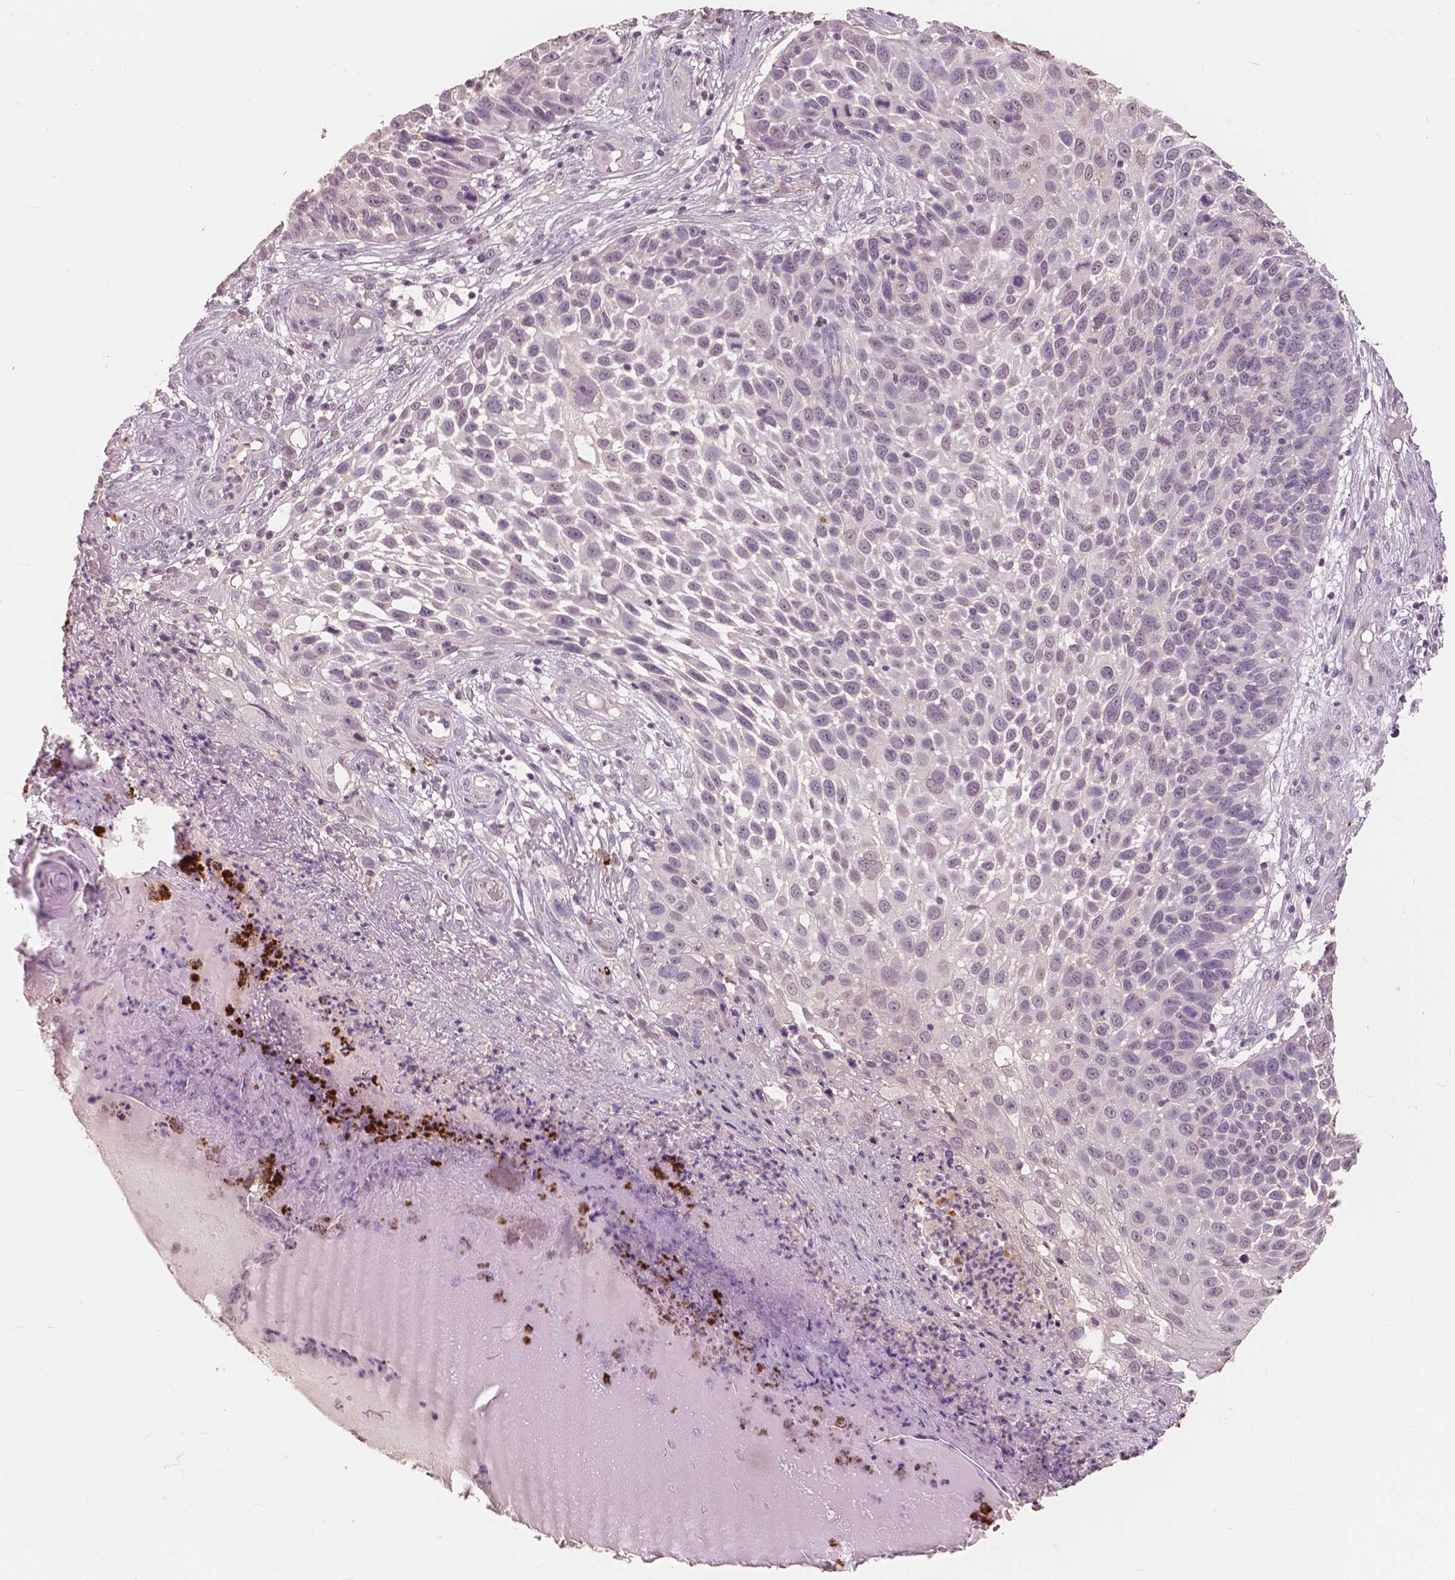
{"staining": {"intensity": "negative", "quantity": "none", "location": "none"}, "tissue": "skin cancer", "cell_type": "Tumor cells", "image_type": "cancer", "snomed": [{"axis": "morphology", "description": "Squamous cell carcinoma, NOS"}, {"axis": "topography", "description": "Skin"}], "caption": "There is no significant expression in tumor cells of skin squamous cell carcinoma. The staining was performed using DAB (3,3'-diaminobenzidine) to visualize the protein expression in brown, while the nuclei were stained in blue with hematoxylin (Magnification: 20x).", "gene": "SAT2", "patient": {"sex": "male", "age": 92}}